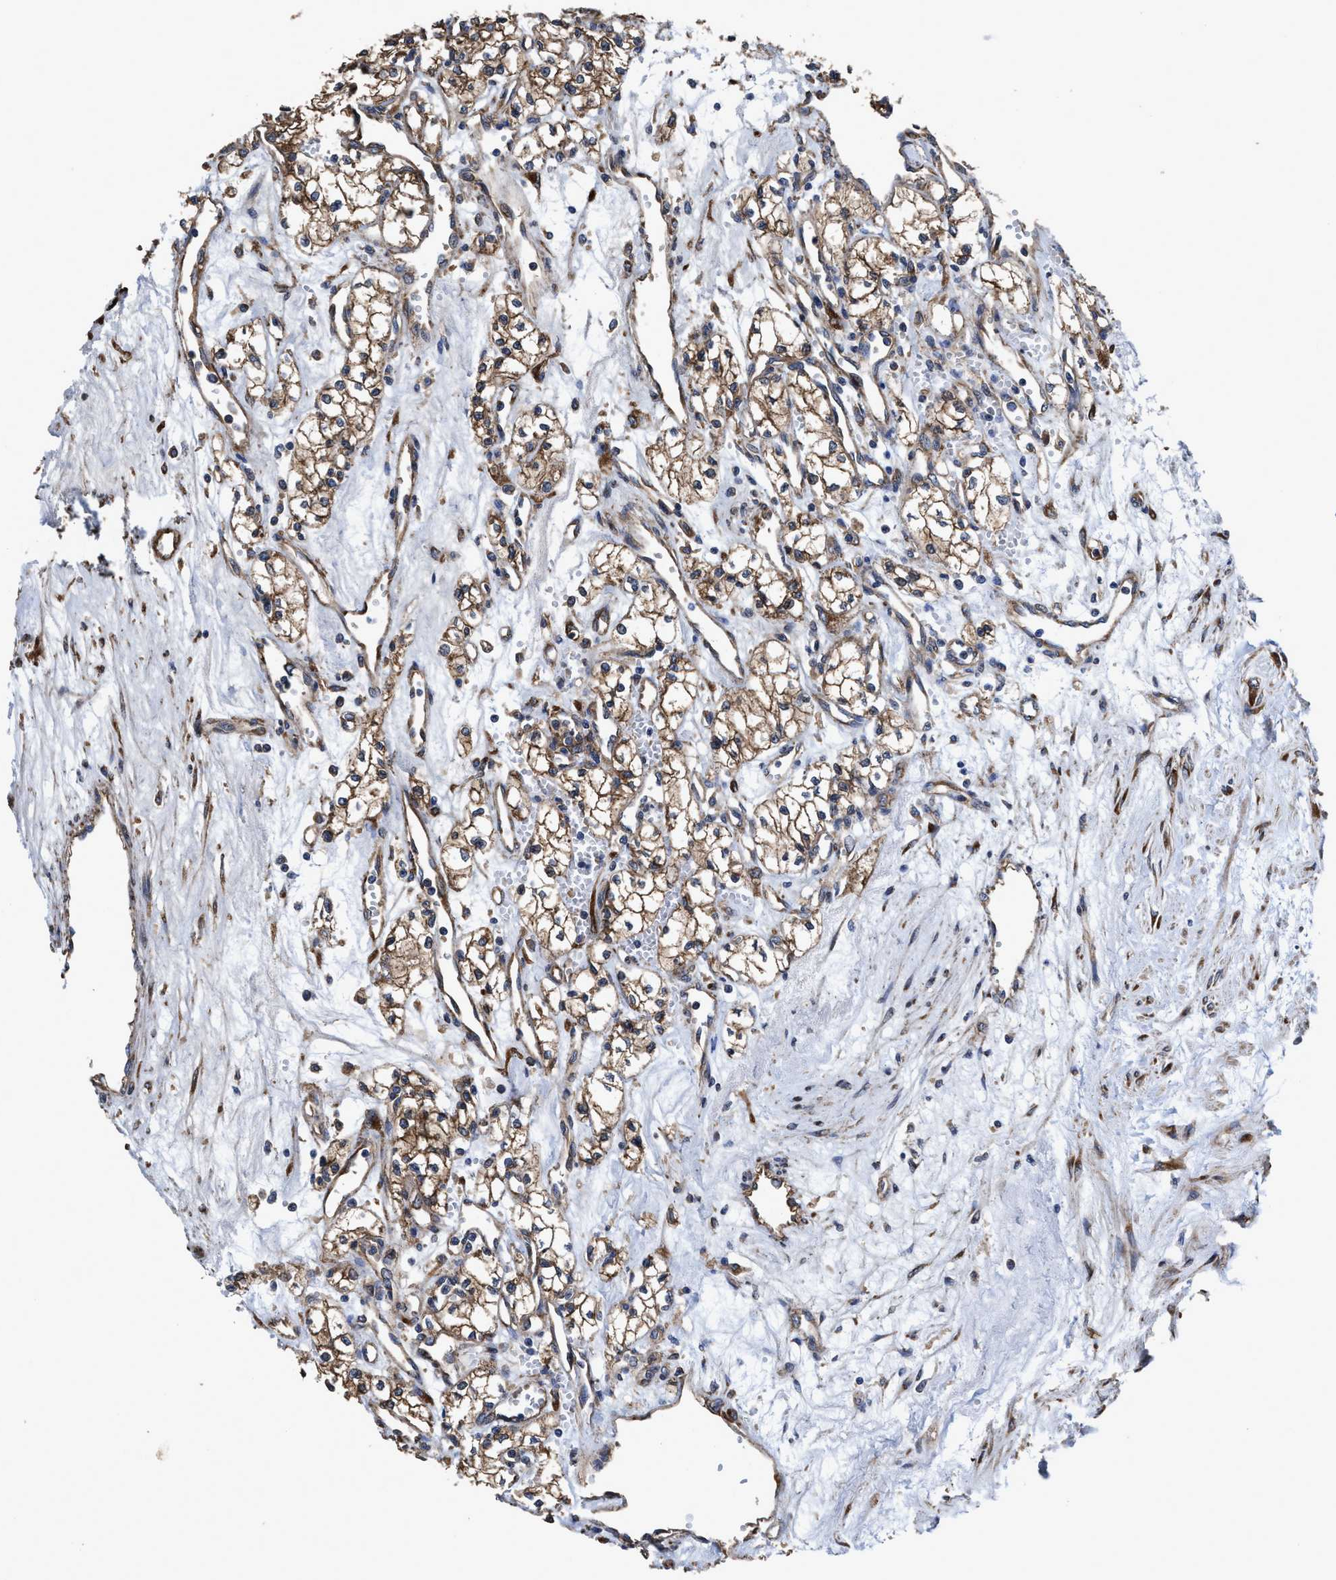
{"staining": {"intensity": "moderate", "quantity": ">75%", "location": "cytoplasmic/membranous"}, "tissue": "renal cancer", "cell_type": "Tumor cells", "image_type": "cancer", "snomed": [{"axis": "morphology", "description": "Adenocarcinoma, NOS"}, {"axis": "topography", "description": "Kidney"}], "caption": "Immunohistochemistry (IHC) image of renal adenocarcinoma stained for a protein (brown), which displays medium levels of moderate cytoplasmic/membranous expression in approximately >75% of tumor cells.", "gene": "IDNK", "patient": {"sex": "male", "age": 59}}